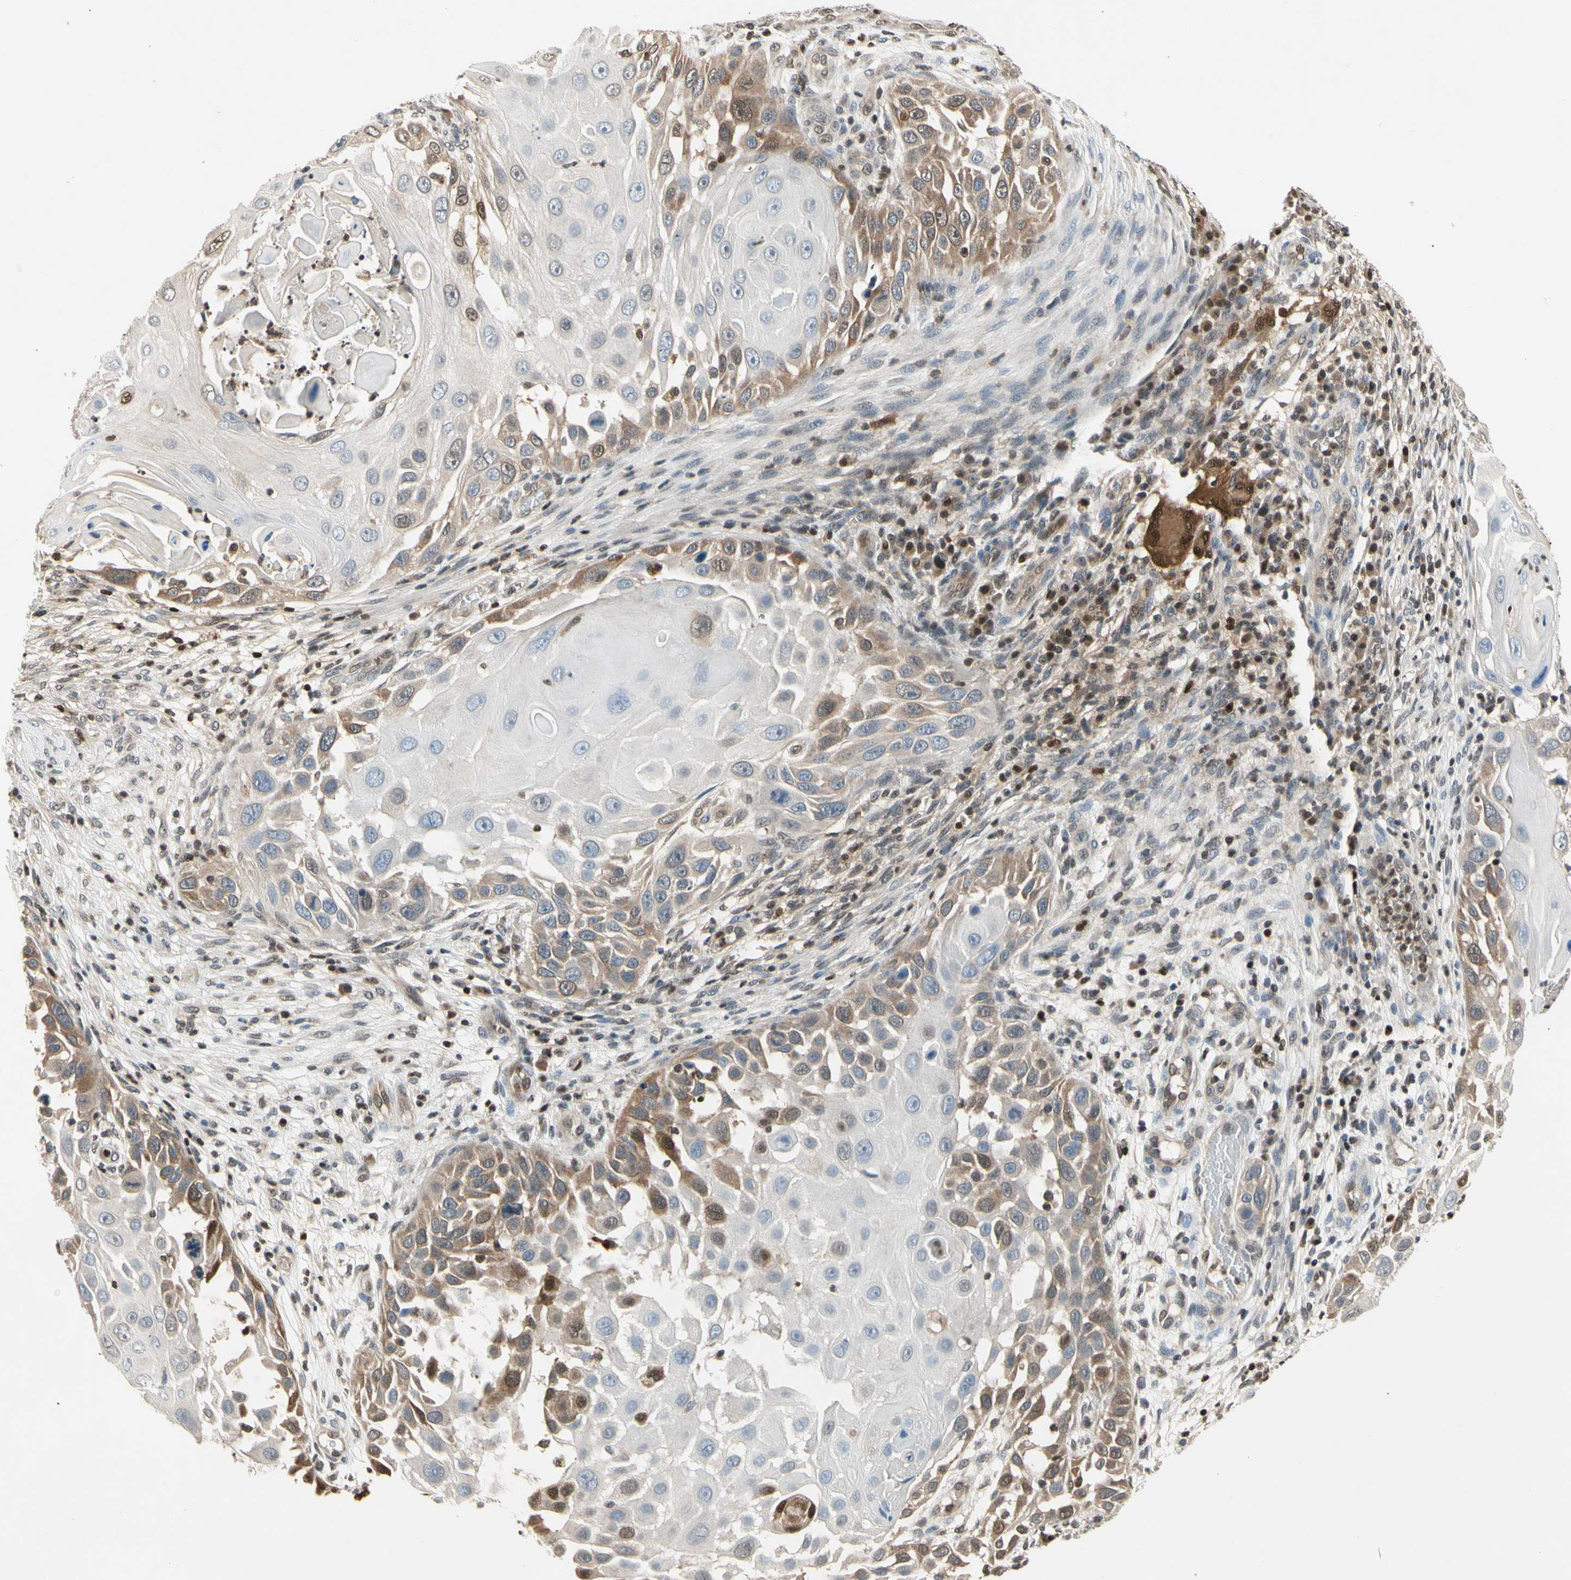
{"staining": {"intensity": "moderate", "quantity": "25%-75%", "location": "cytoplasmic/membranous,nuclear"}, "tissue": "skin cancer", "cell_type": "Tumor cells", "image_type": "cancer", "snomed": [{"axis": "morphology", "description": "Squamous cell carcinoma, NOS"}, {"axis": "topography", "description": "Skin"}], "caption": "Moderate cytoplasmic/membranous and nuclear staining for a protein is appreciated in about 25%-75% of tumor cells of skin cancer (squamous cell carcinoma) using IHC.", "gene": "GSR", "patient": {"sex": "female", "age": 44}}